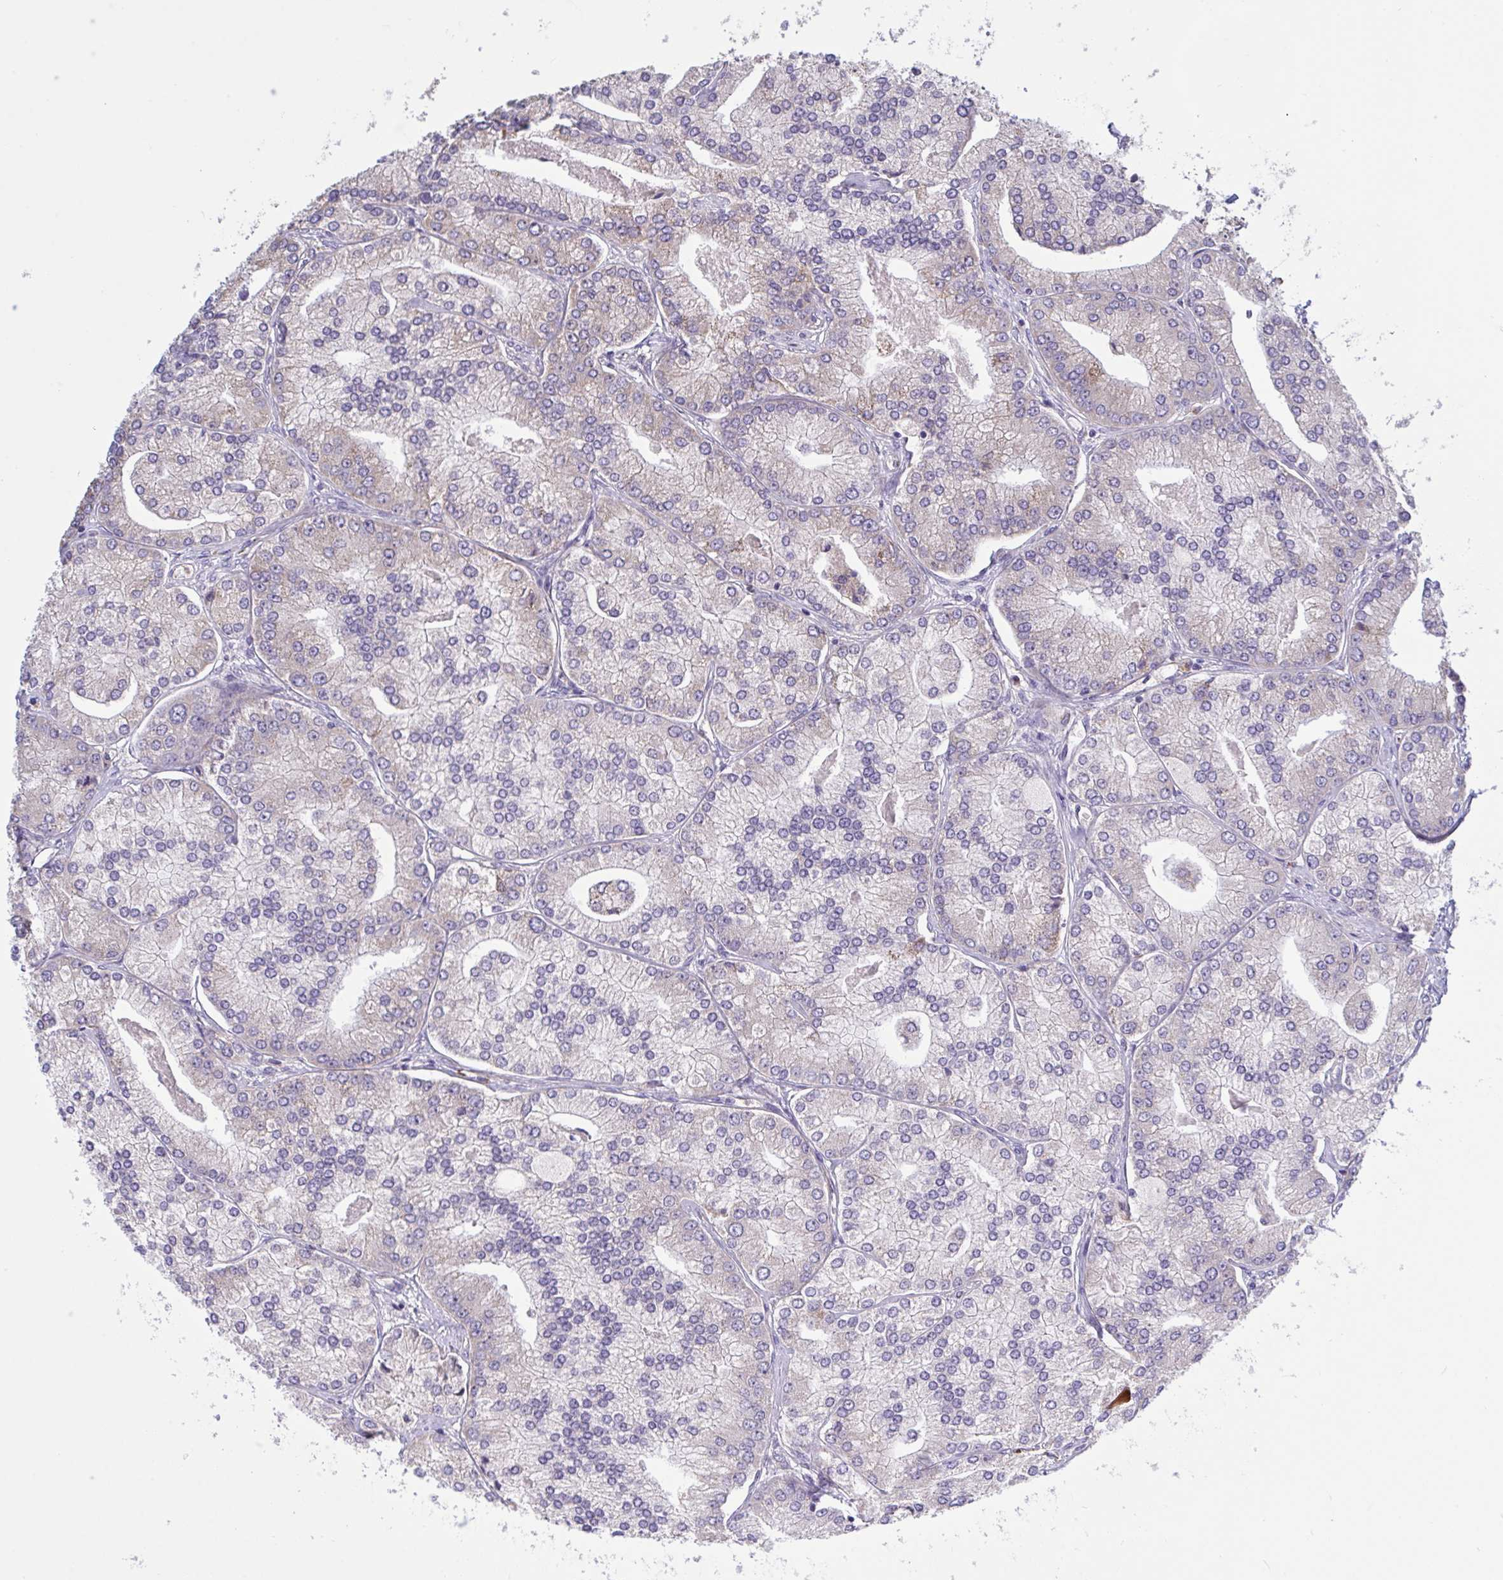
{"staining": {"intensity": "weak", "quantity": "25%-75%", "location": "cytoplasmic/membranous"}, "tissue": "prostate cancer", "cell_type": "Tumor cells", "image_type": "cancer", "snomed": [{"axis": "morphology", "description": "Adenocarcinoma, High grade"}, {"axis": "topography", "description": "Prostate"}], "caption": "This photomicrograph reveals IHC staining of human prostate cancer (high-grade adenocarcinoma), with low weak cytoplasmic/membranous staining in about 25%-75% of tumor cells.", "gene": "CD101", "patient": {"sex": "male", "age": 61}}